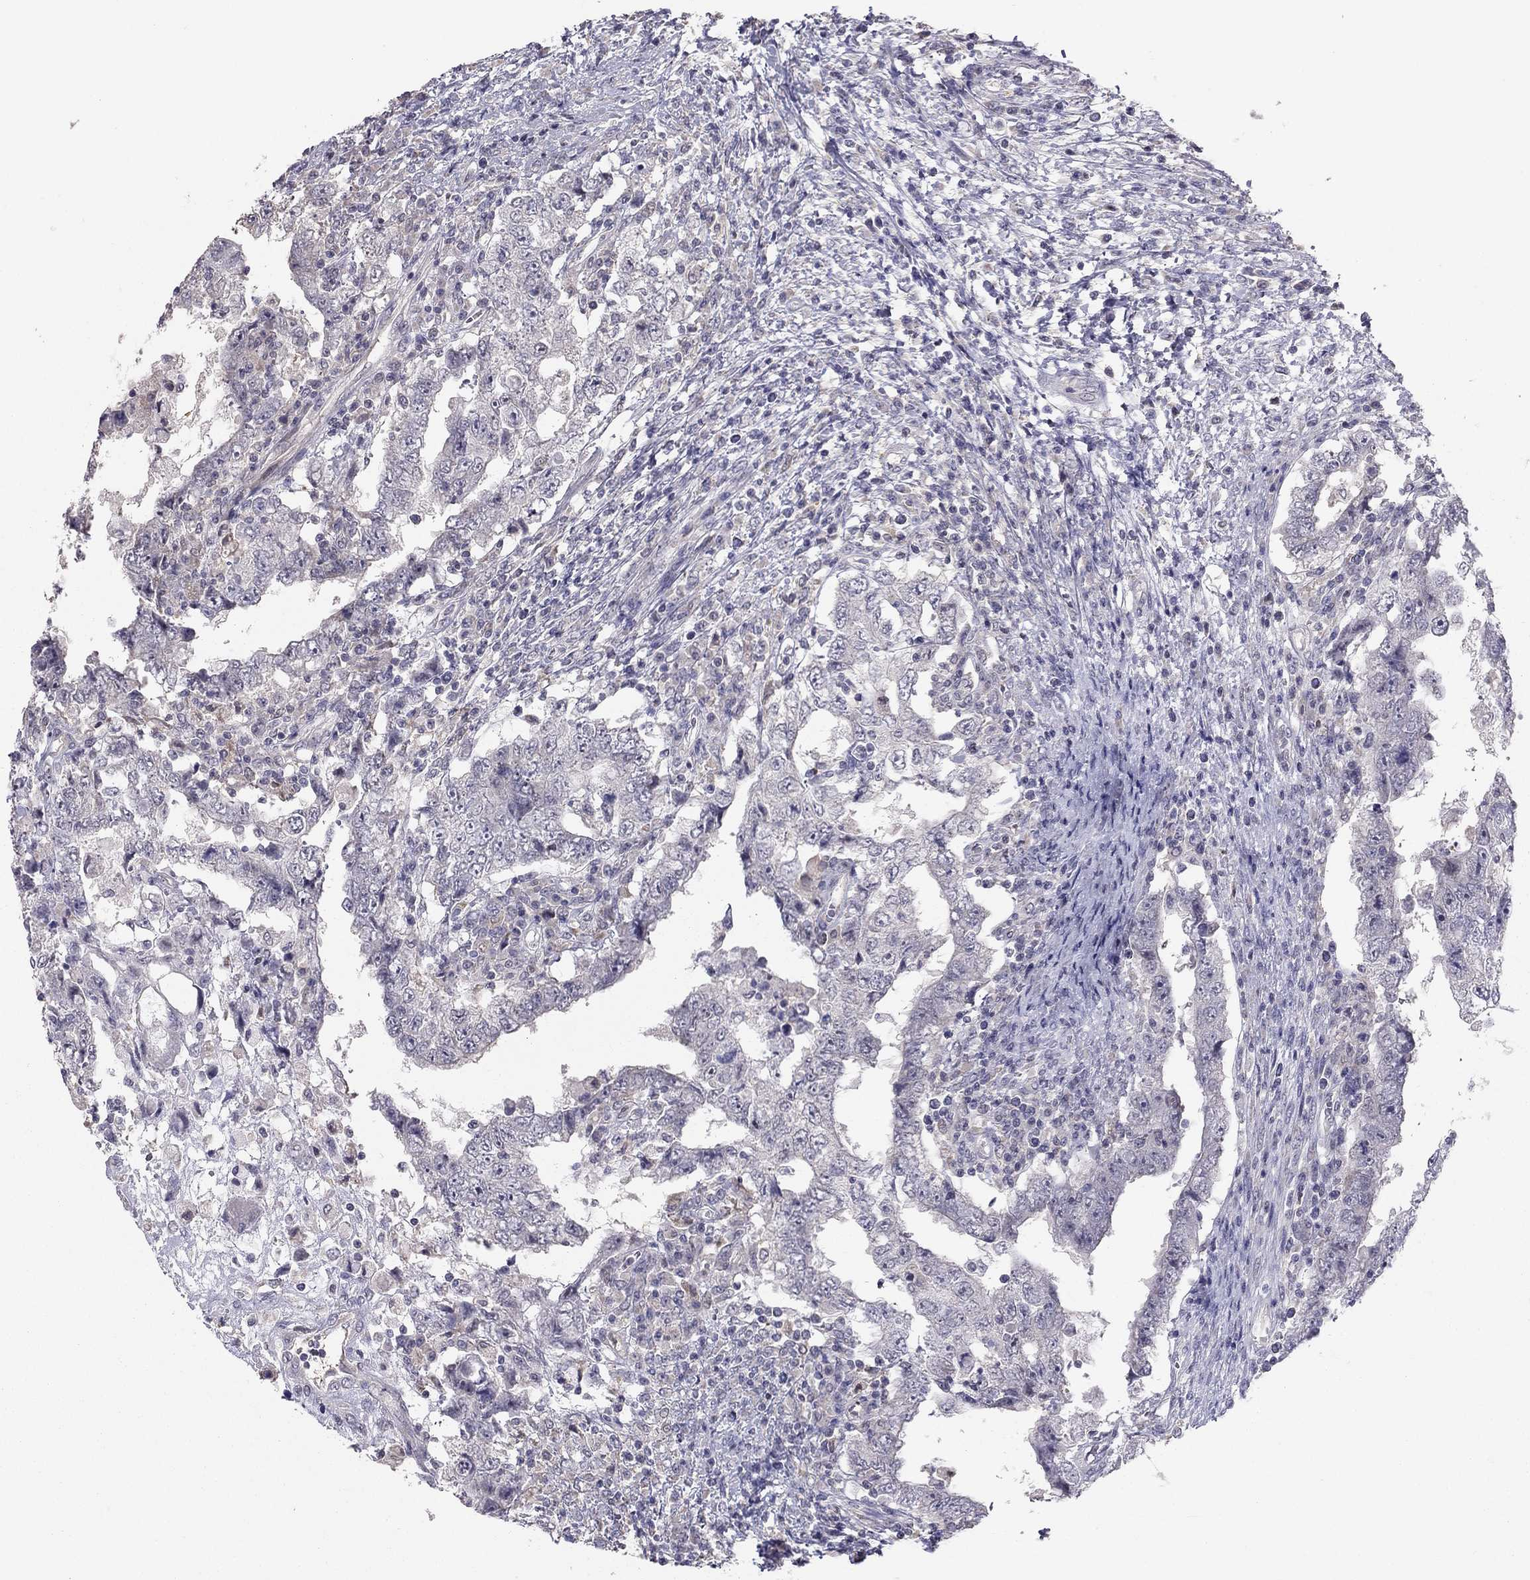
{"staining": {"intensity": "negative", "quantity": "none", "location": "none"}, "tissue": "testis cancer", "cell_type": "Tumor cells", "image_type": "cancer", "snomed": [{"axis": "morphology", "description": "Carcinoma, Embryonal, NOS"}, {"axis": "topography", "description": "Testis"}], "caption": "Tumor cells show no significant protein expression in testis cancer.", "gene": "HSF2BP", "patient": {"sex": "male", "age": 26}}